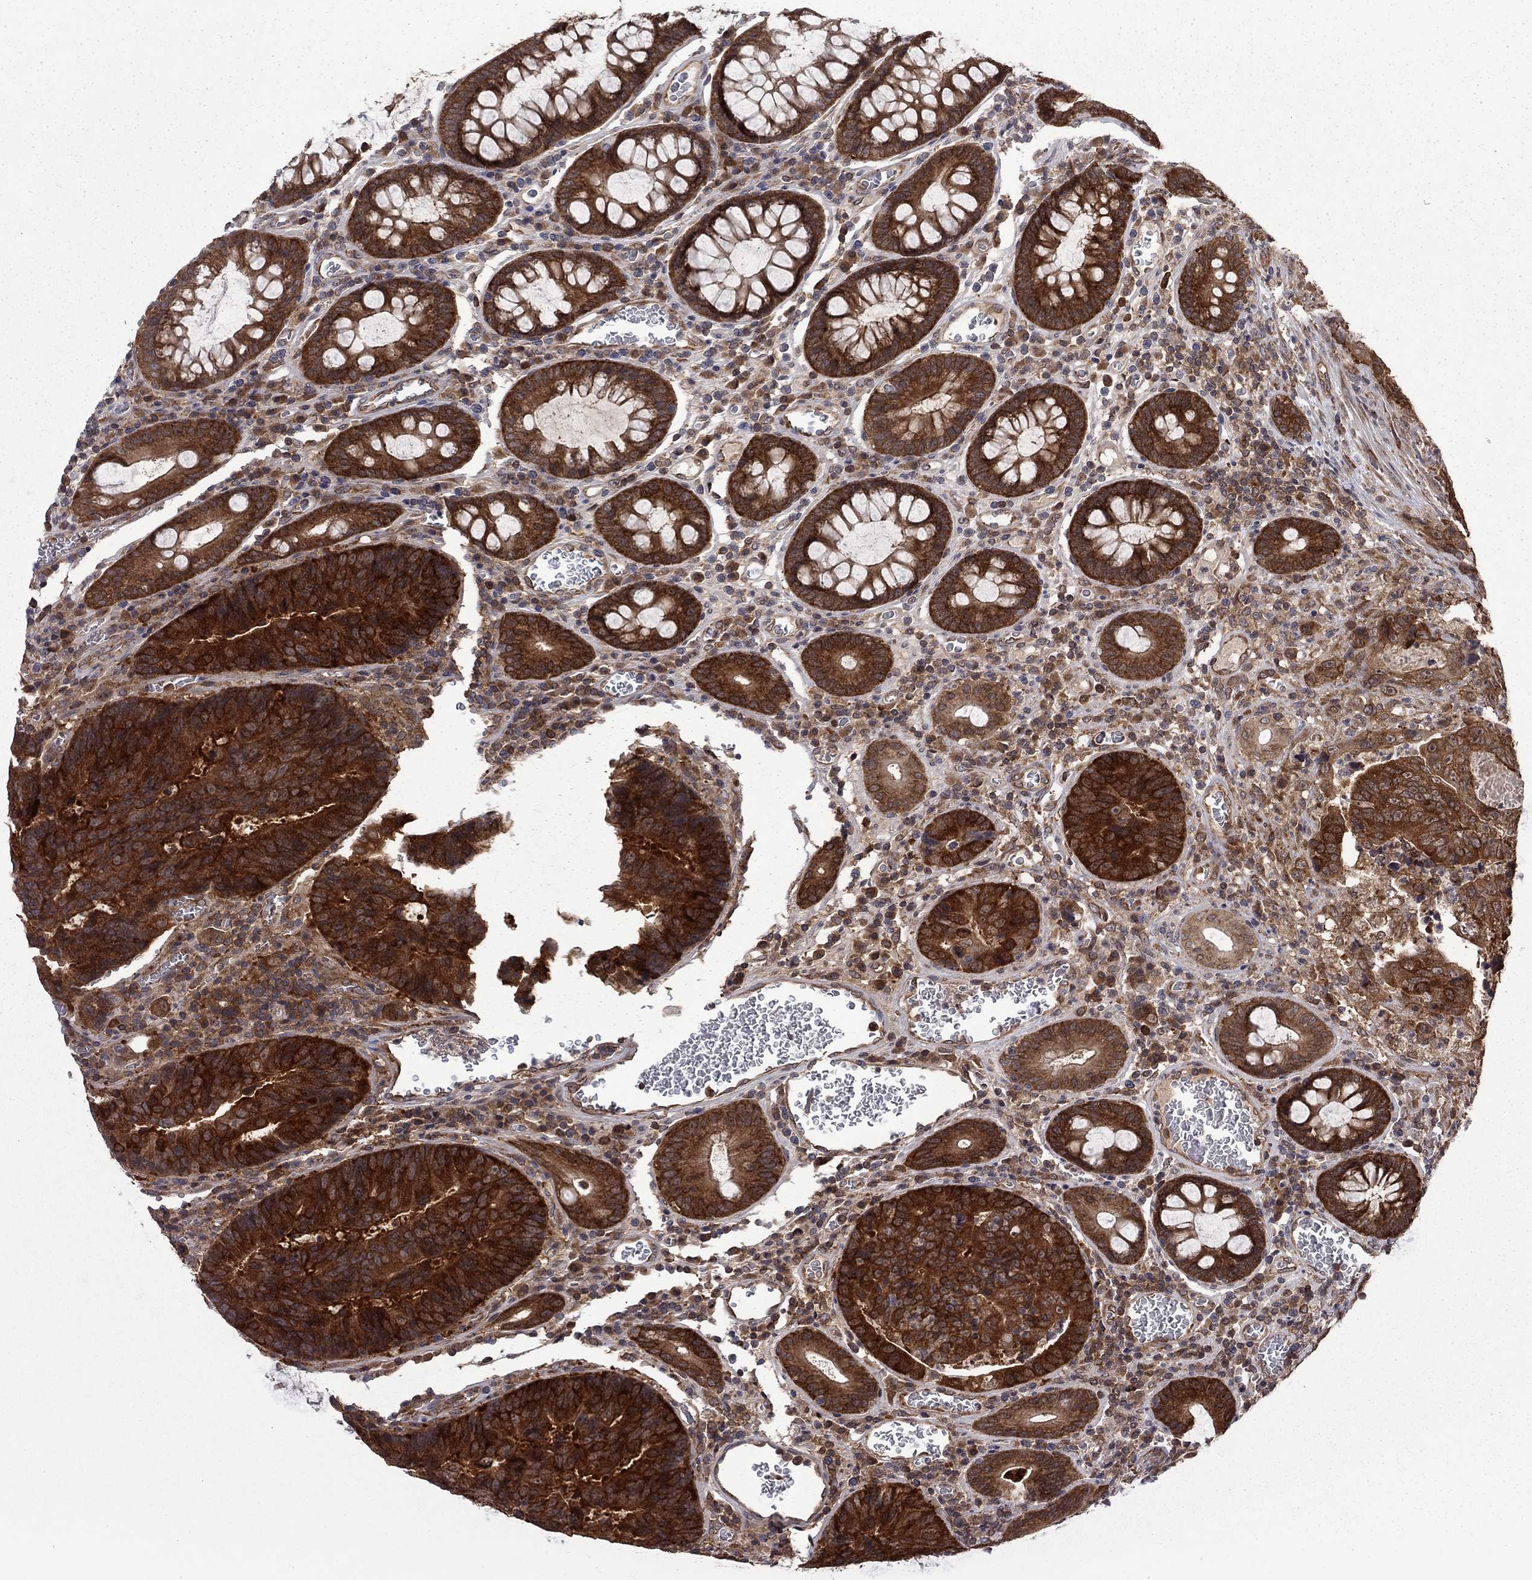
{"staining": {"intensity": "strong", "quantity": ">75%", "location": "cytoplasmic/membranous"}, "tissue": "colorectal cancer", "cell_type": "Tumor cells", "image_type": "cancer", "snomed": [{"axis": "morphology", "description": "Adenocarcinoma, NOS"}, {"axis": "topography", "description": "Colon"}], "caption": "Tumor cells reveal high levels of strong cytoplasmic/membranous expression in about >75% of cells in human colorectal cancer (adenocarcinoma).", "gene": "NAA50", "patient": {"sex": "female", "age": 48}}